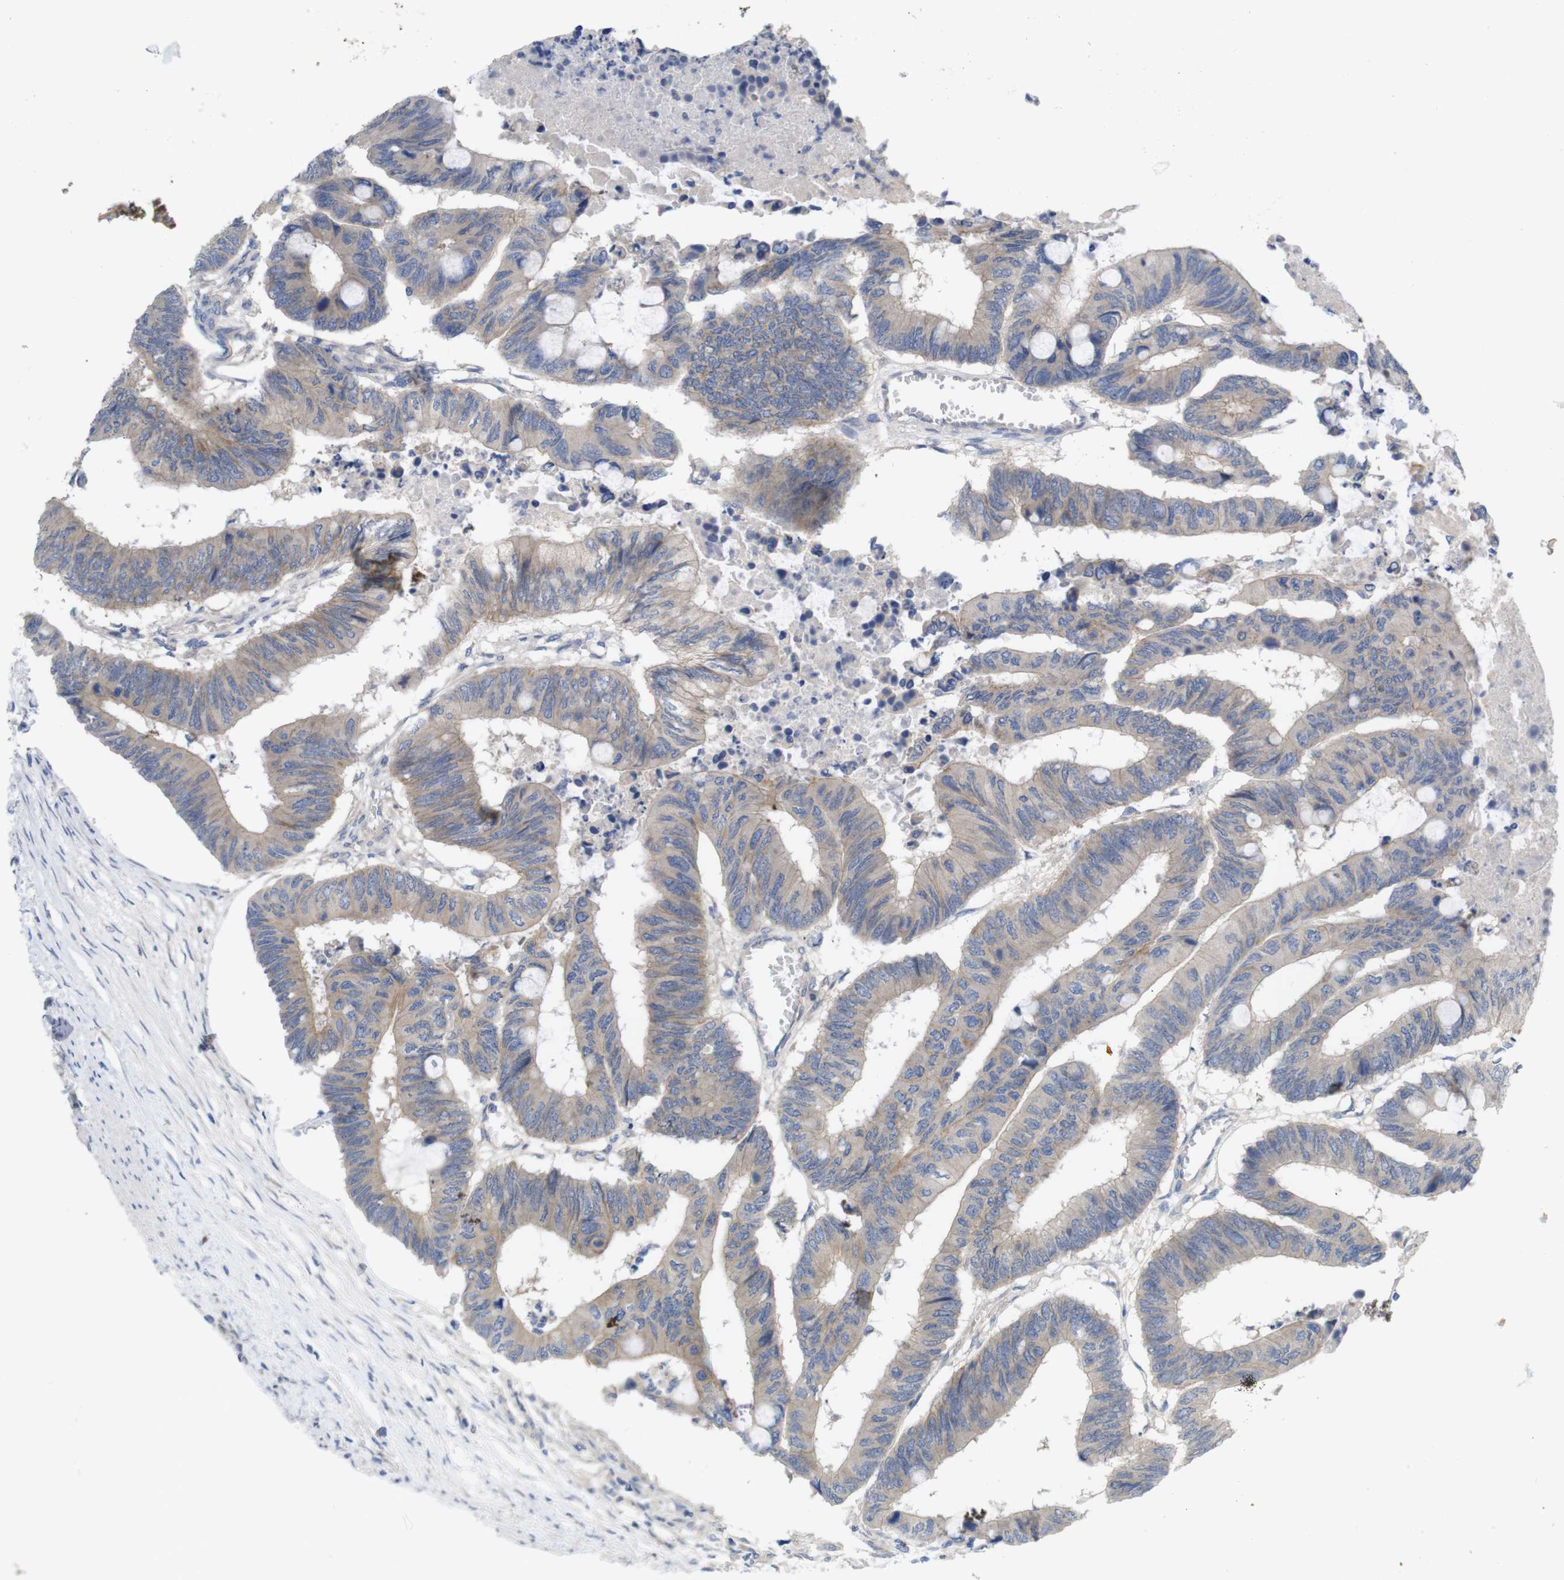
{"staining": {"intensity": "weak", "quantity": ">75%", "location": "cytoplasmic/membranous"}, "tissue": "colorectal cancer", "cell_type": "Tumor cells", "image_type": "cancer", "snomed": [{"axis": "morphology", "description": "Normal tissue, NOS"}, {"axis": "morphology", "description": "Adenocarcinoma, NOS"}, {"axis": "topography", "description": "Rectum"}, {"axis": "topography", "description": "Peripheral nerve tissue"}], "caption": "Adenocarcinoma (colorectal) stained with immunohistochemistry demonstrates weak cytoplasmic/membranous positivity in approximately >75% of tumor cells. (brown staining indicates protein expression, while blue staining denotes nuclei).", "gene": "KIDINS220", "patient": {"sex": "male", "age": 92}}